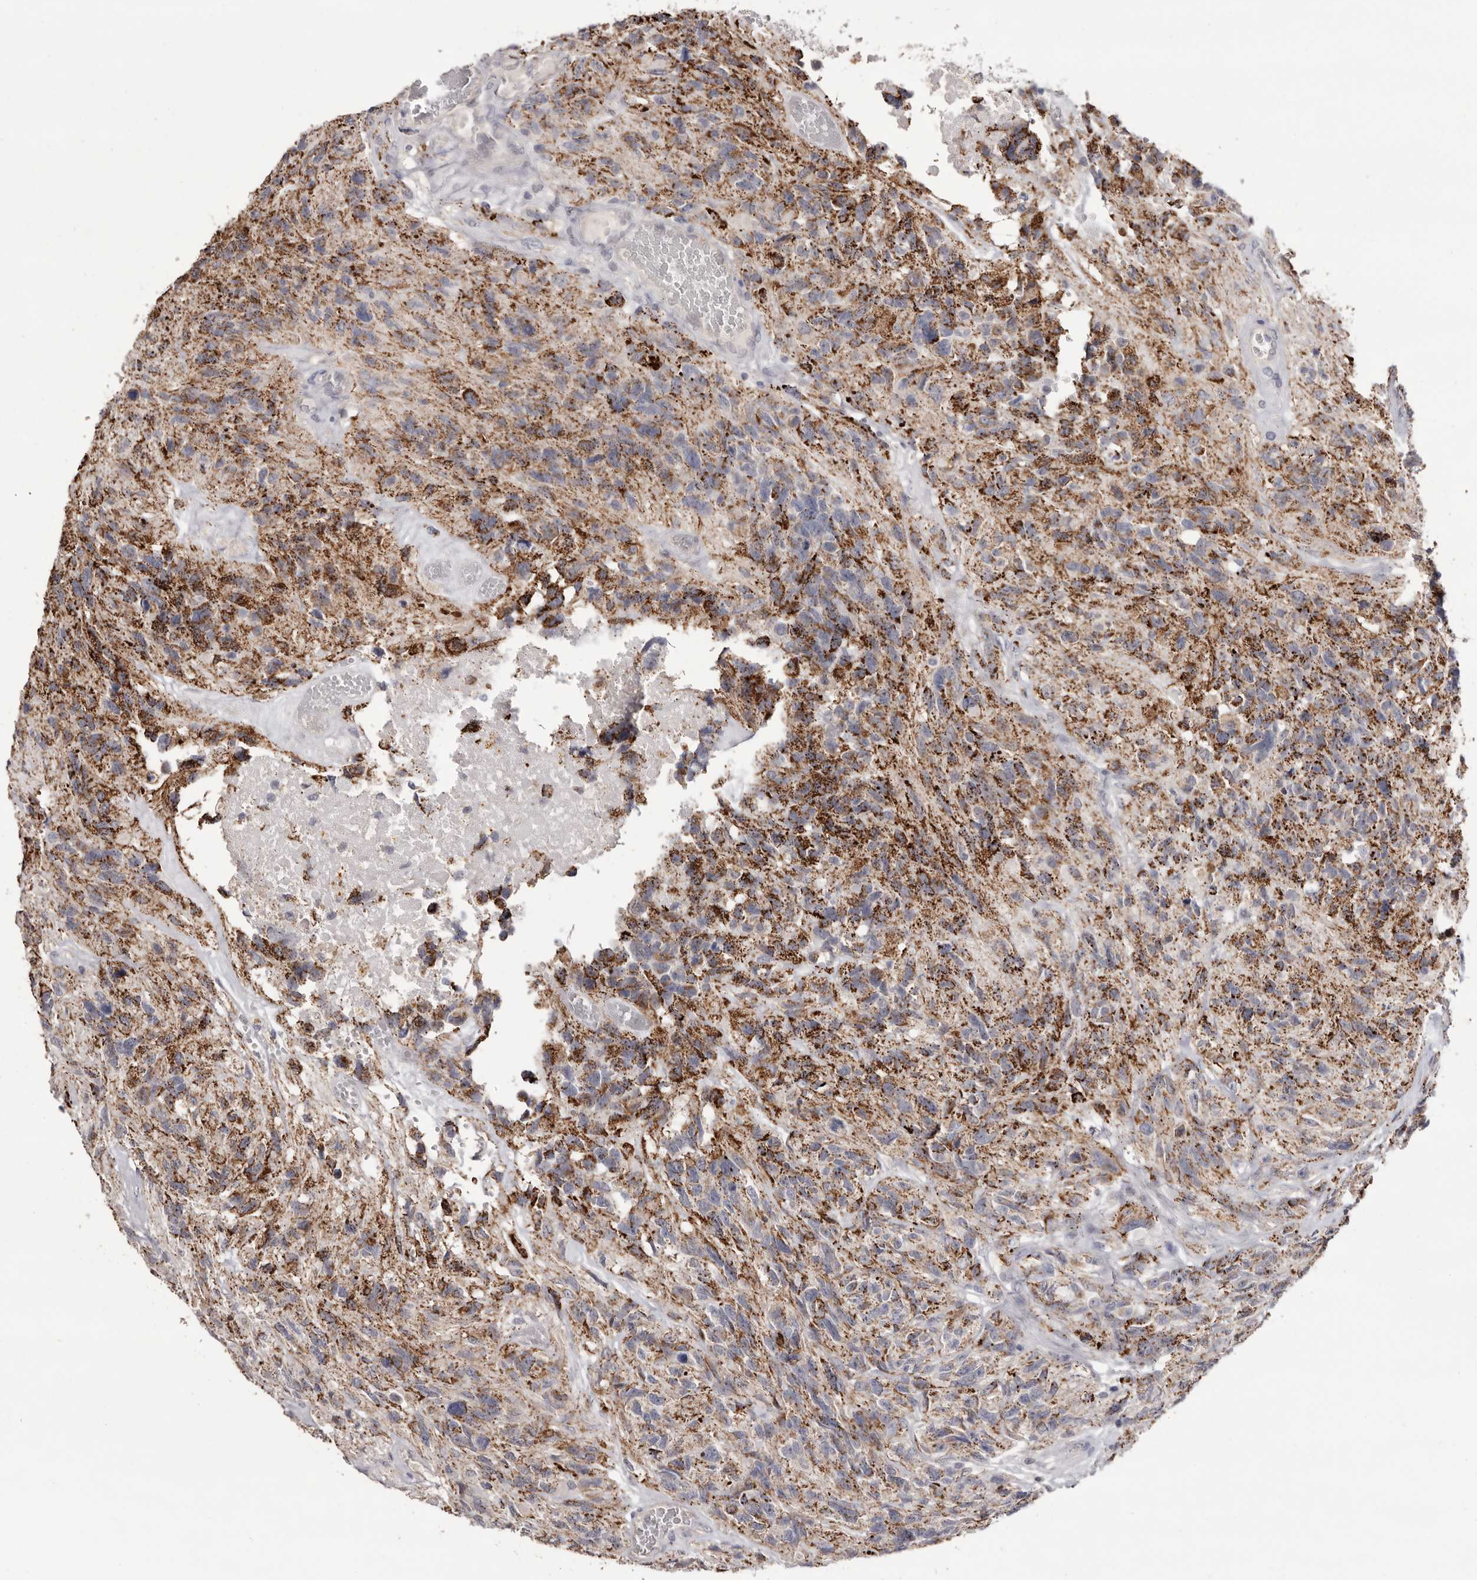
{"staining": {"intensity": "moderate", "quantity": ">75%", "location": "cytoplasmic/membranous"}, "tissue": "glioma", "cell_type": "Tumor cells", "image_type": "cancer", "snomed": [{"axis": "morphology", "description": "Glioma, malignant, High grade"}, {"axis": "topography", "description": "Brain"}], "caption": "Moderate cytoplasmic/membranous staining is present in approximately >75% of tumor cells in glioma.", "gene": "MMACHC", "patient": {"sex": "male", "age": 69}}